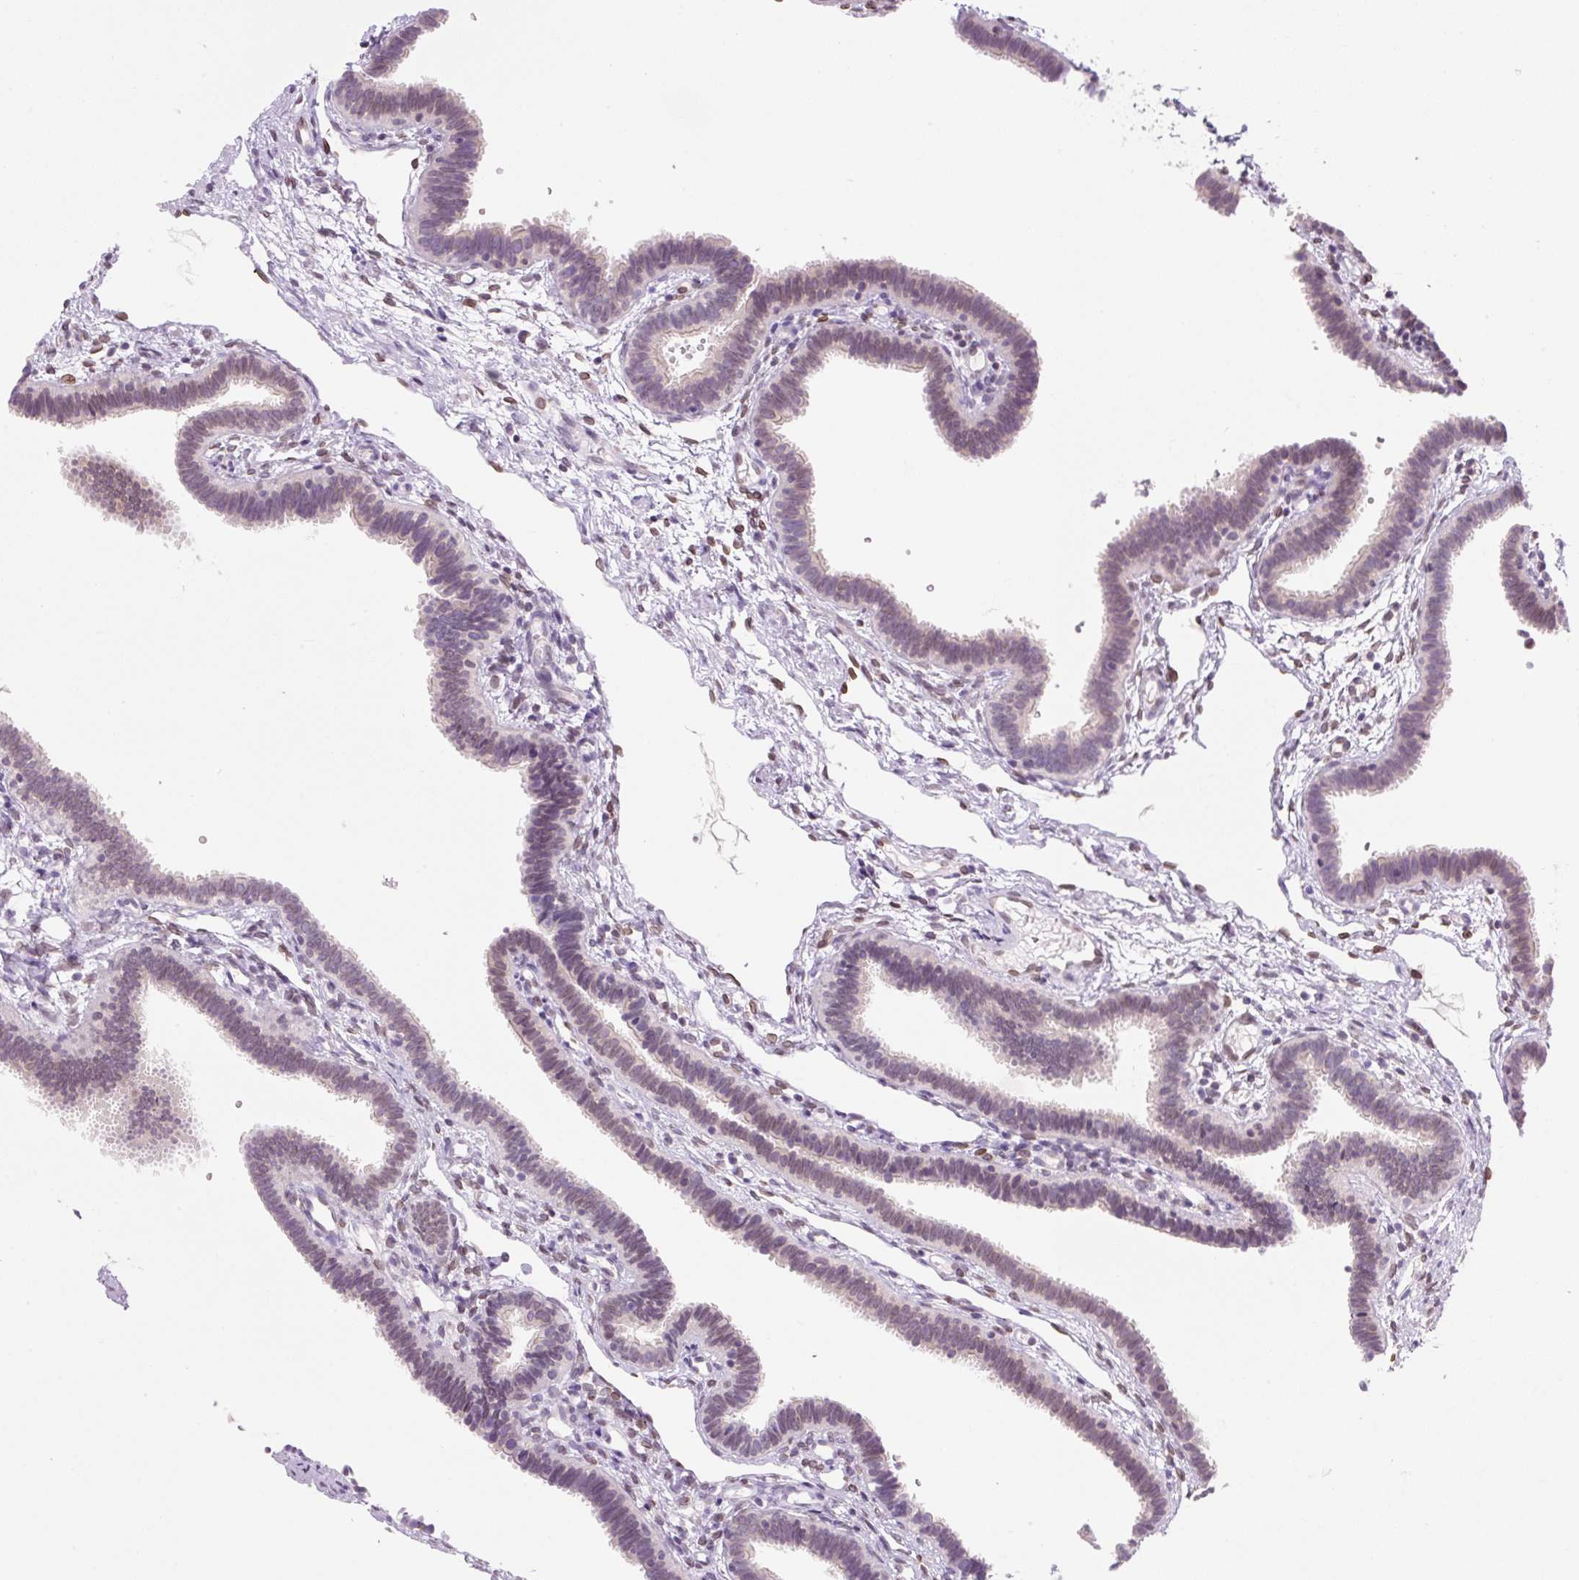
{"staining": {"intensity": "weak", "quantity": "25%-75%", "location": "nuclear"}, "tissue": "fallopian tube", "cell_type": "Glandular cells", "image_type": "normal", "snomed": [{"axis": "morphology", "description": "Normal tissue, NOS"}, {"axis": "topography", "description": "Fallopian tube"}], "caption": "Immunohistochemical staining of benign fallopian tube reveals low levels of weak nuclear expression in approximately 25%-75% of glandular cells.", "gene": "SYNE3", "patient": {"sex": "female", "age": 37}}